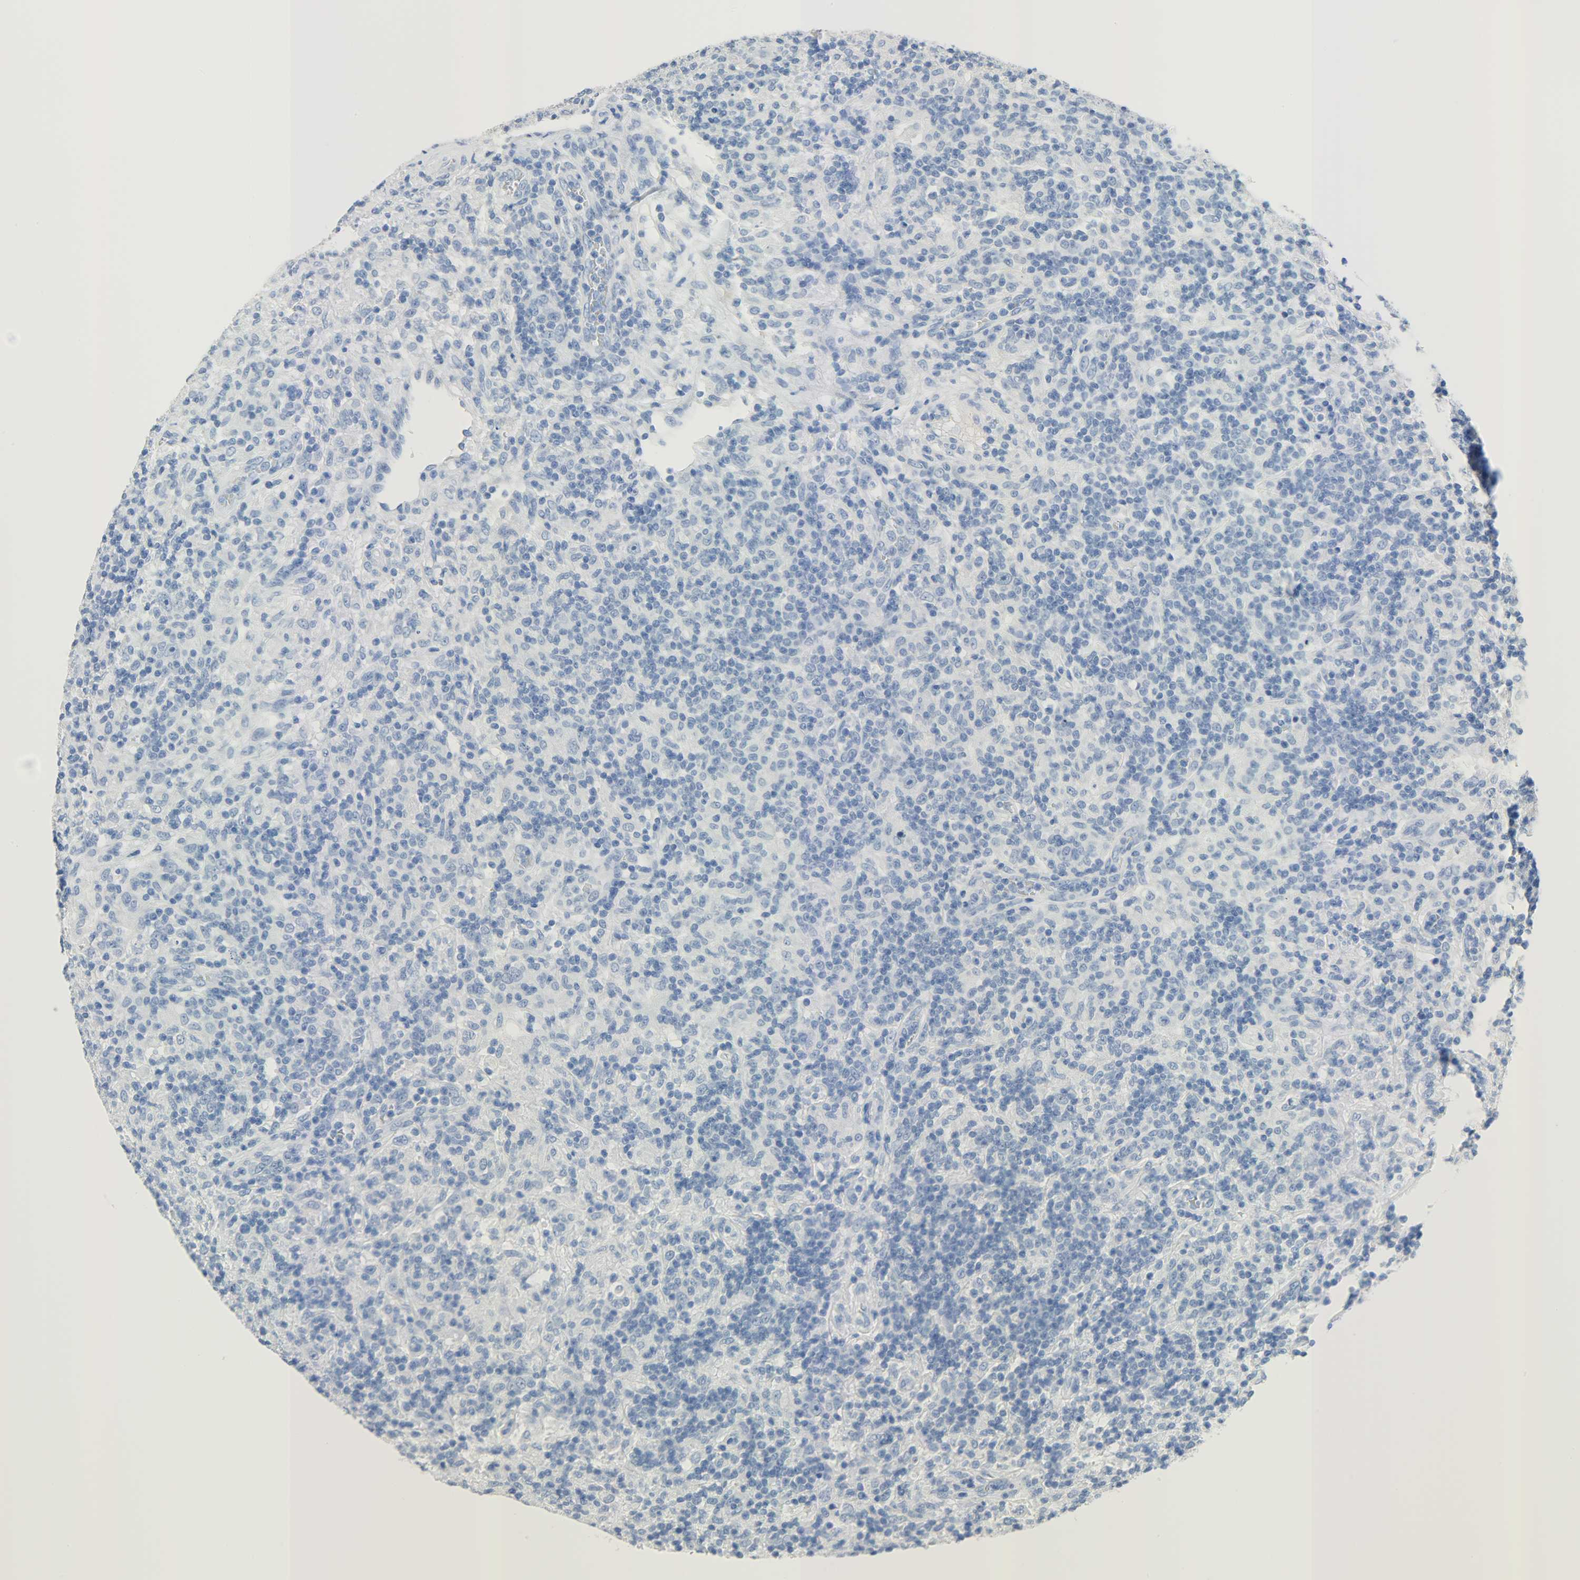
{"staining": {"intensity": "negative", "quantity": "none", "location": "none"}, "tissue": "lymphoma", "cell_type": "Tumor cells", "image_type": "cancer", "snomed": [{"axis": "morphology", "description": "Hodgkin's disease, NOS"}, {"axis": "topography", "description": "Lymph node"}], "caption": "Protein analysis of Hodgkin's disease demonstrates no significant staining in tumor cells.", "gene": "CA3", "patient": {"sex": "male", "age": 70}}